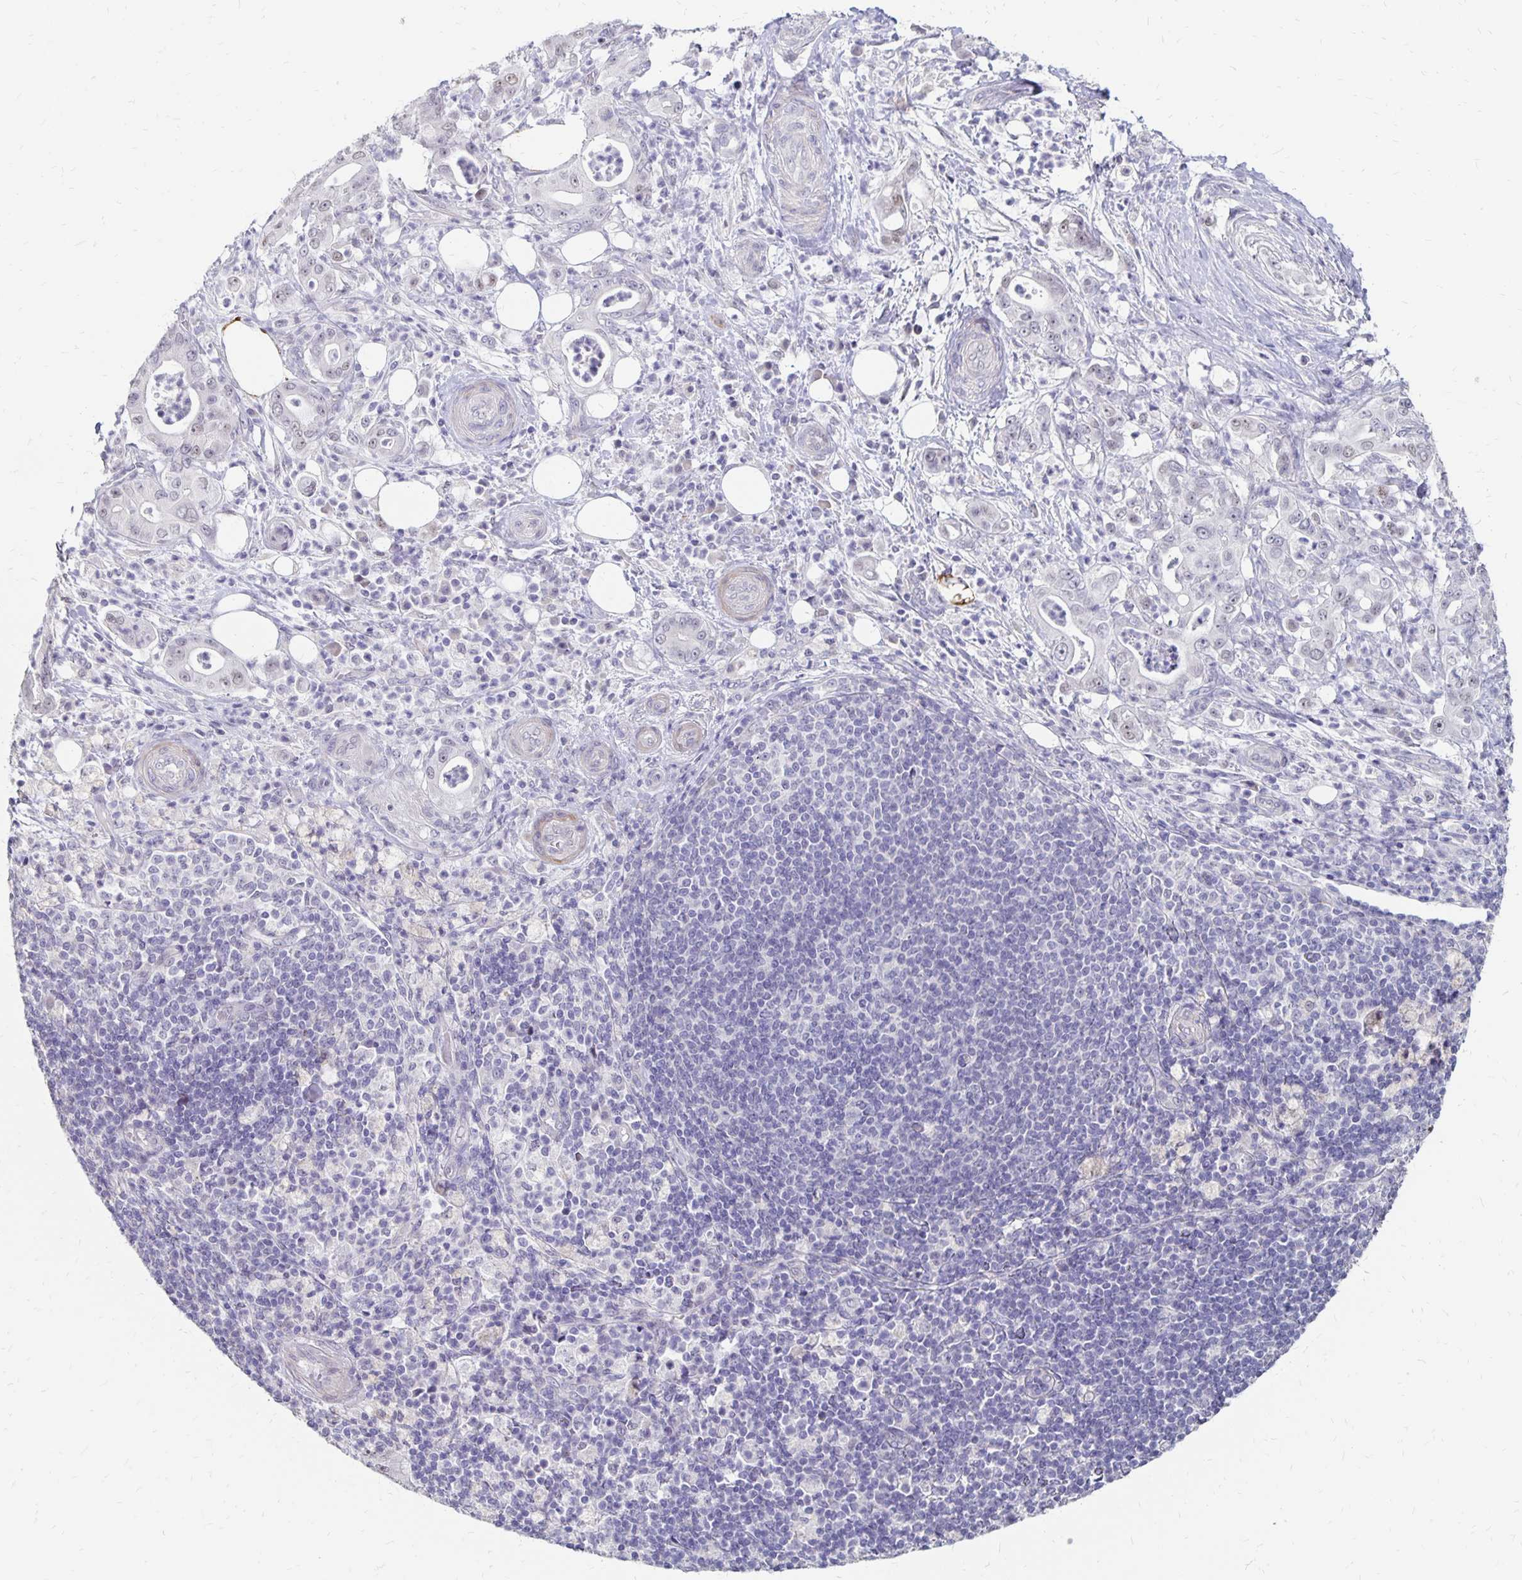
{"staining": {"intensity": "weak", "quantity": "<25%", "location": "nuclear"}, "tissue": "pancreatic cancer", "cell_type": "Tumor cells", "image_type": "cancer", "snomed": [{"axis": "morphology", "description": "Adenocarcinoma, NOS"}, {"axis": "topography", "description": "Pancreas"}], "caption": "Tumor cells show no significant protein positivity in pancreatic adenocarcinoma.", "gene": "ATOSB", "patient": {"sex": "male", "age": 71}}